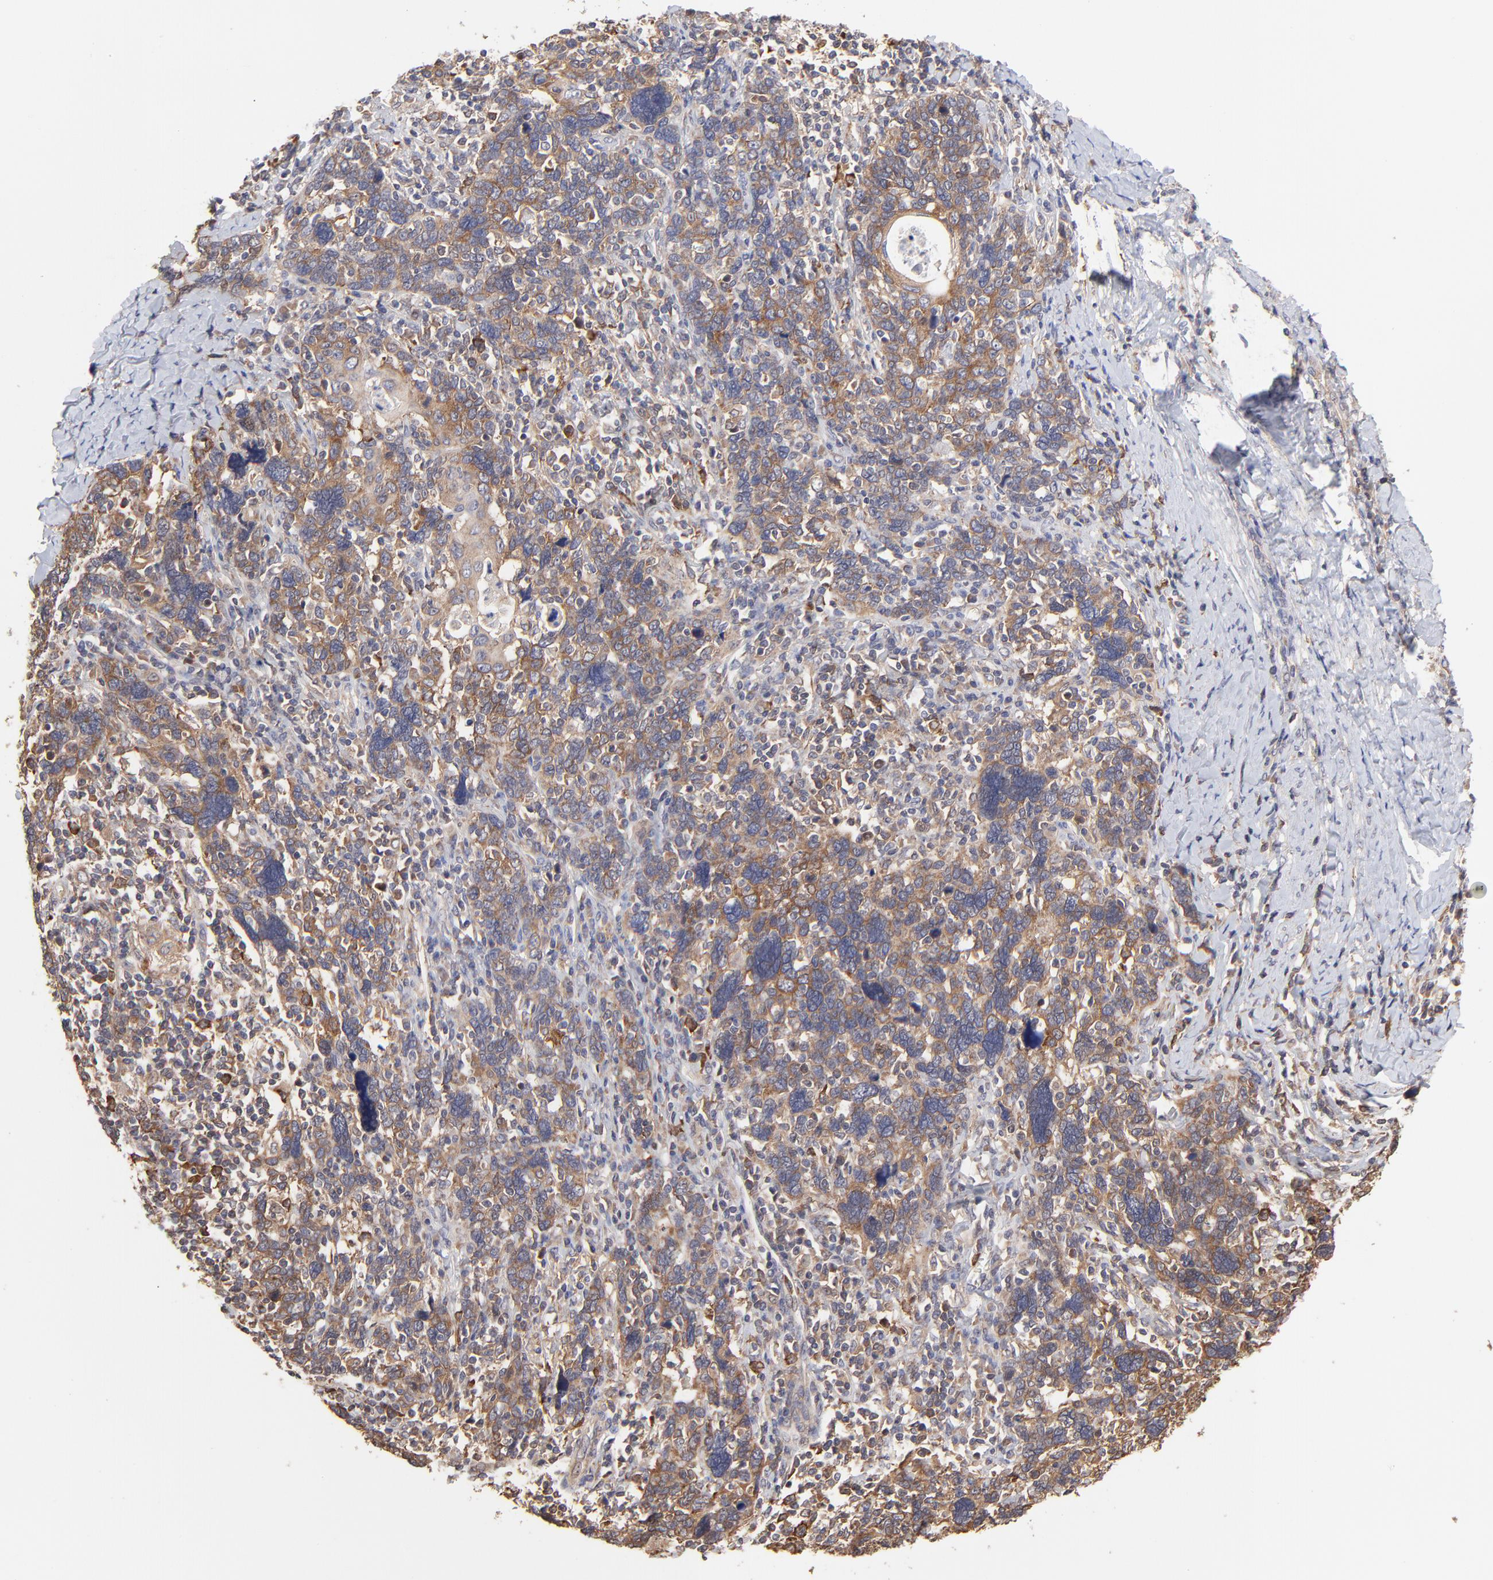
{"staining": {"intensity": "moderate", "quantity": ">75%", "location": "cytoplasmic/membranous"}, "tissue": "cervical cancer", "cell_type": "Tumor cells", "image_type": "cancer", "snomed": [{"axis": "morphology", "description": "Squamous cell carcinoma, NOS"}, {"axis": "topography", "description": "Cervix"}], "caption": "About >75% of tumor cells in cervical squamous cell carcinoma reveal moderate cytoplasmic/membranous protein positivity as visualized by brown immunohistochemical staining.", "gene": "GART", "patient": {"sex": "female", "age": 41}}